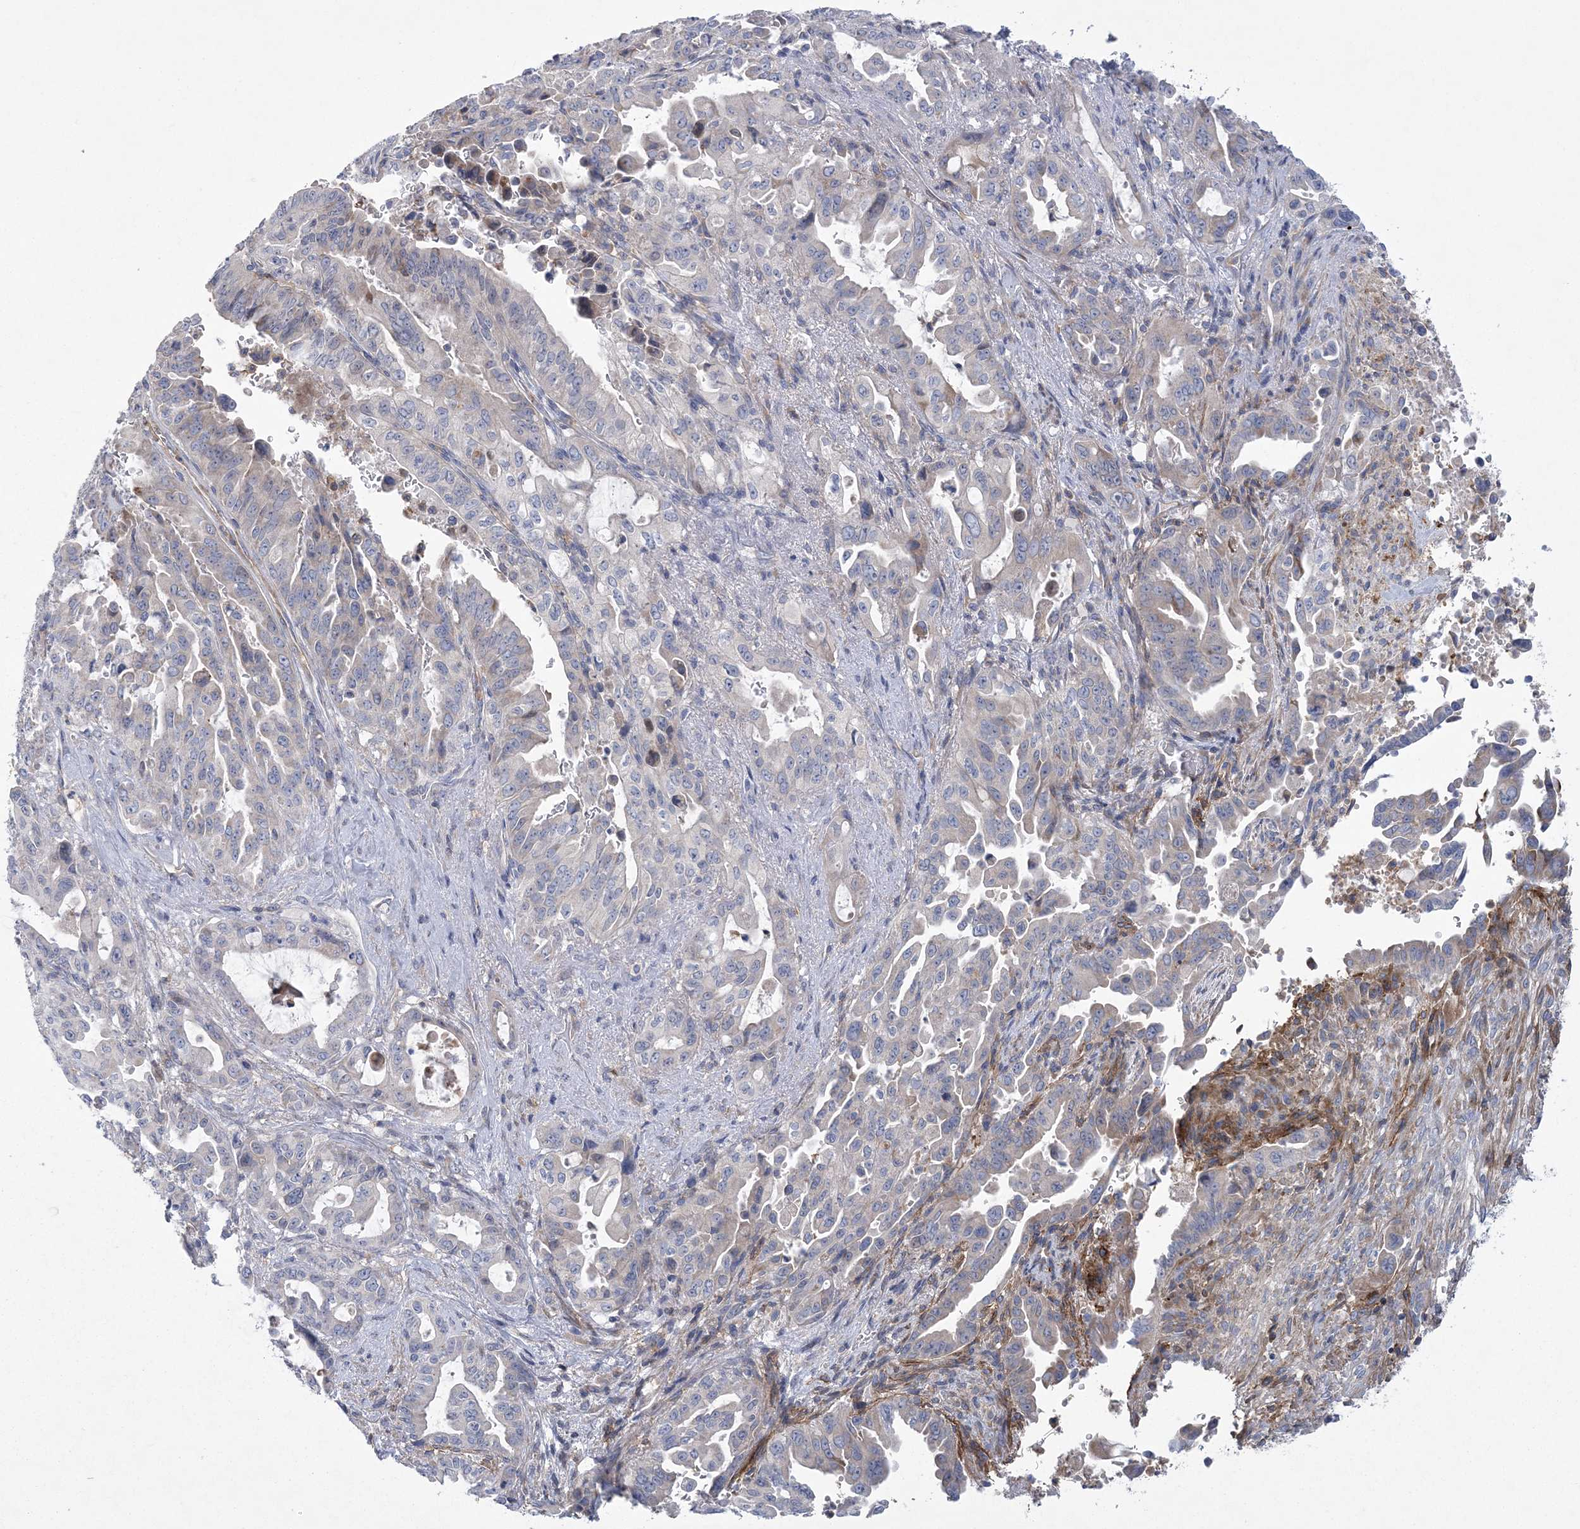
{"staining": {"intensity": "negative", "quantity": "none", "location": "none"}, "tissue": "pancreatic cancer", "cell_type": "Tumor cells", "image_type": "cancer", "snomed": [{"axis": "morphology", "description": "Adenocarcinoma, NOS"}, {"axis": "topography", "description": "Pancreas"}], "caption": "The IHC photomicrograph has no significant positivity in tumor cells of pancreatic adenocarcinoma tissue.", "gene": "ARSJ", "patient": {"sex": "male", "age": 70}}